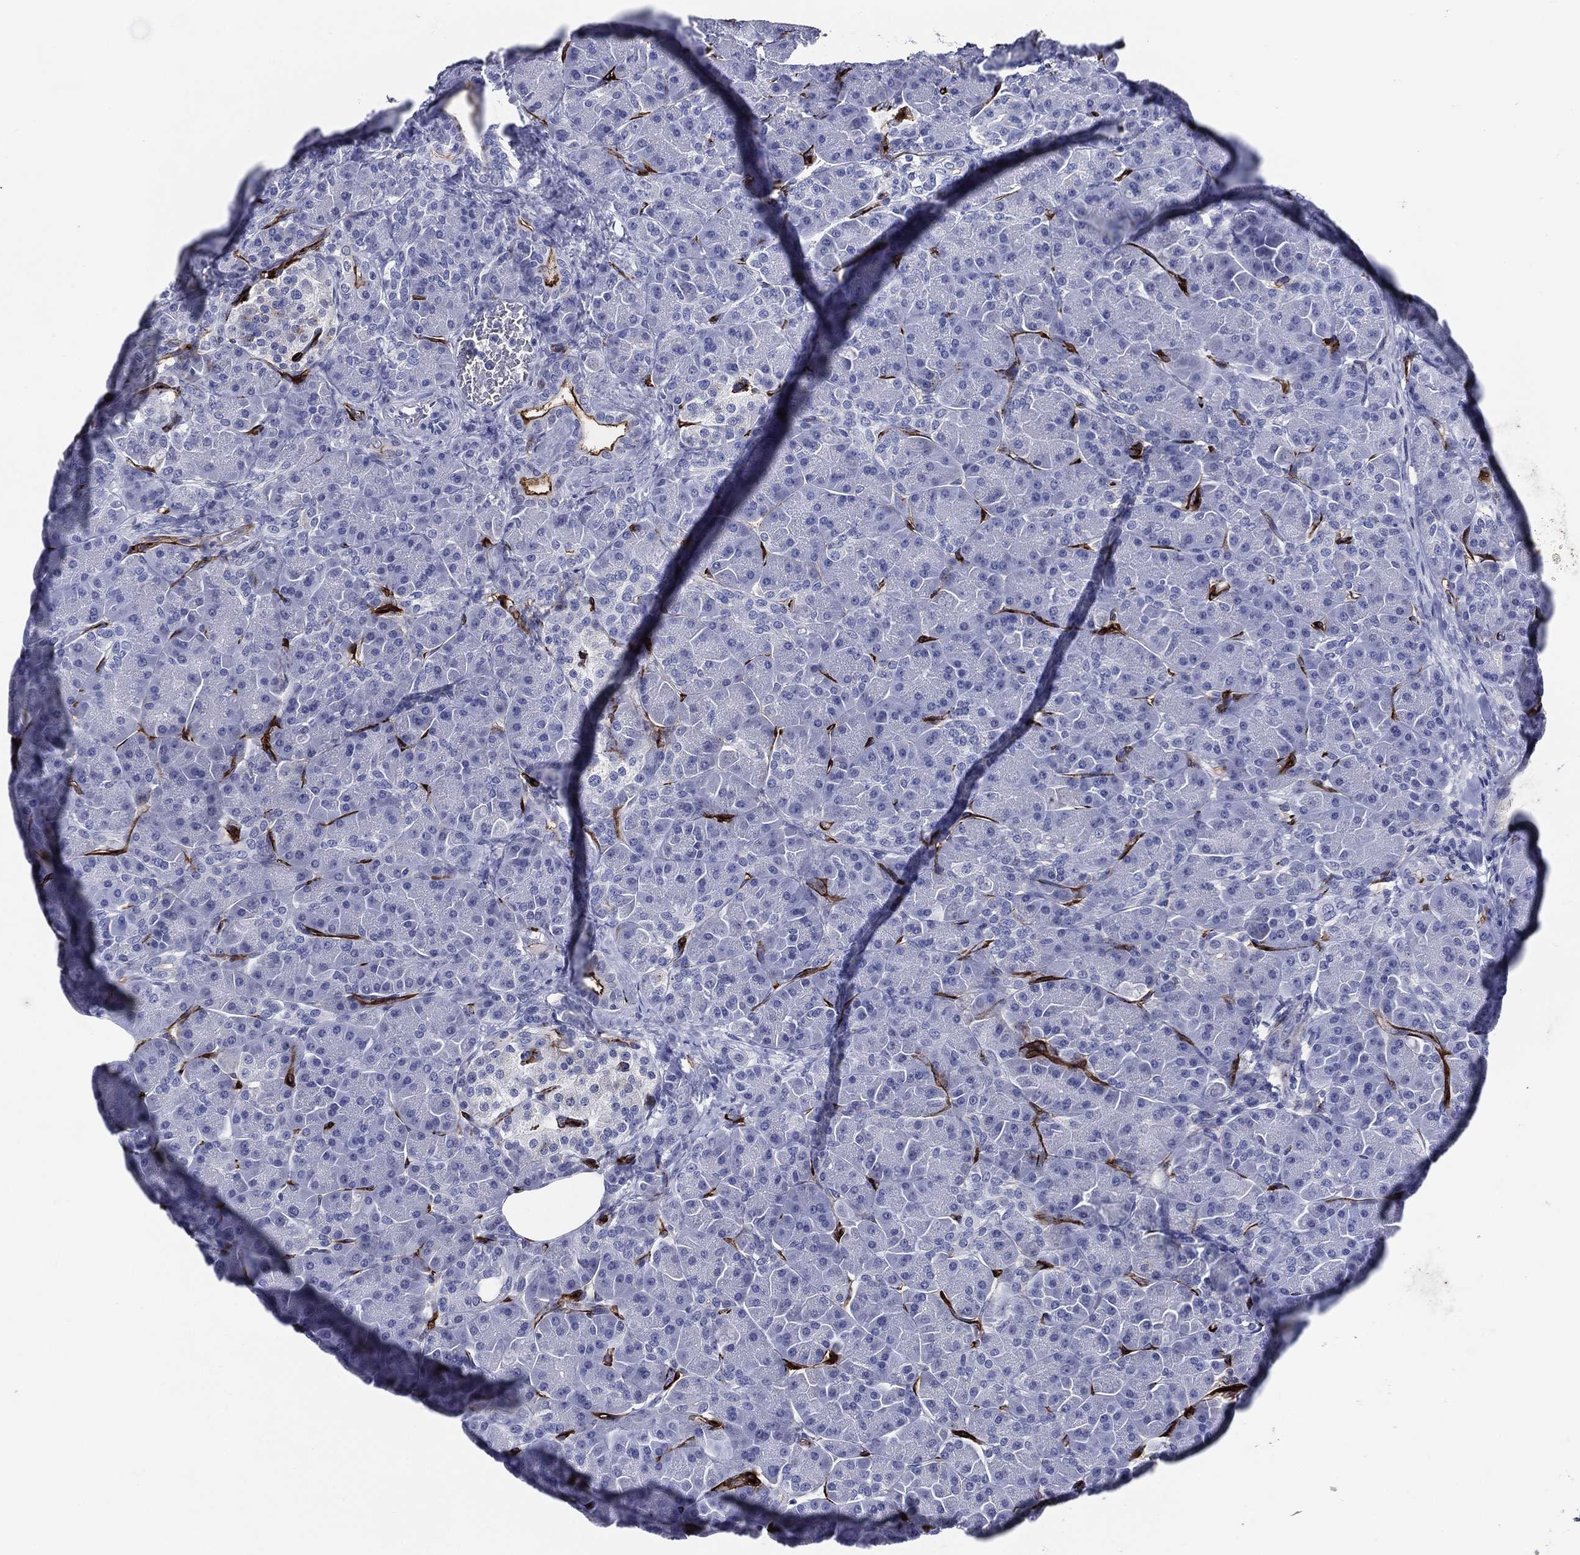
{"staining": {"intensity": "strong", "quantity": "<25%", "location": "cytoplasmic/membranous"}, "tissue": "pancreas", "cell_type": "Exocrine glandular cells", "image_type": "normal", "snomed": [{"axis": "morphology", "description": "Normal tissue, NOS"}, {"axis": "topography", "description": "Pancreas"}], "caption": "Immunohistochemical staining of unremarkable pancreas demonstrates medium levels of strong cytoplasmic/membranous expression in about <25% of exocrine glandular cells.", "gene": "ACE2", "patient": {"sex": "female", "age": 63}}